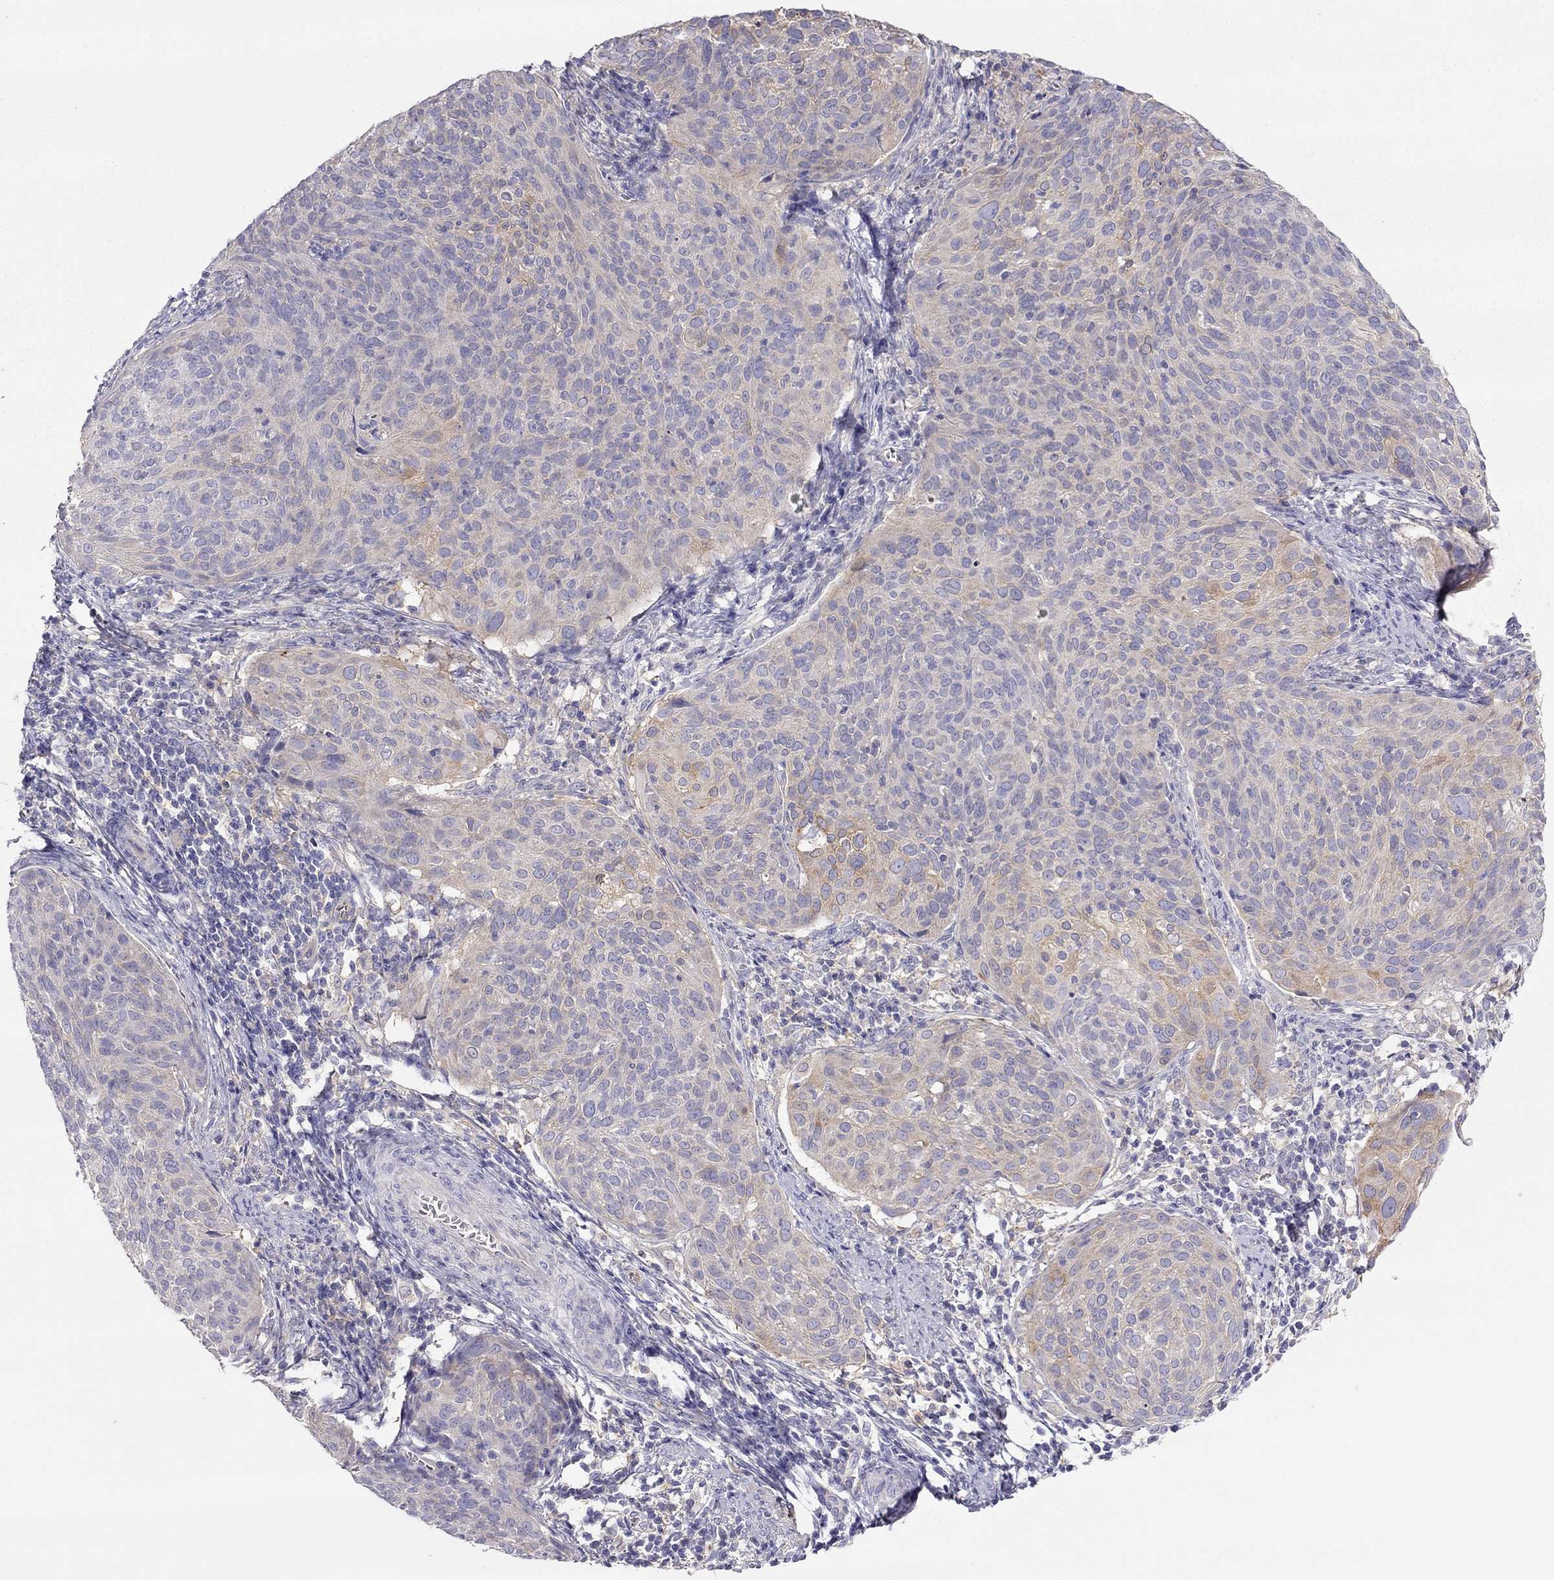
{"staining": {"intensity": "moderate", "quantity": "<25%", "location": "cytoplasmic/membranous"}, "tissue": "cervical cancer", "cell_type": "Tumor cells", "image_type": "cancer", "snomed": [{"axis": "morphology", "description": "Squamous cell carcinoma, NOS"}, {"axis": "topography", "description": "Cervix"}], "caption": "DAB (3,3'-diaminobenzidine) immunohistochemical staining of squamous cell carcinoma (cervical) exhibits moderate cytoplasmic/membranous protein positivity in approximately <25% of tumor cells.", "gene": "ALOX15B", "patient": {"sex": "female", "age": 39}}